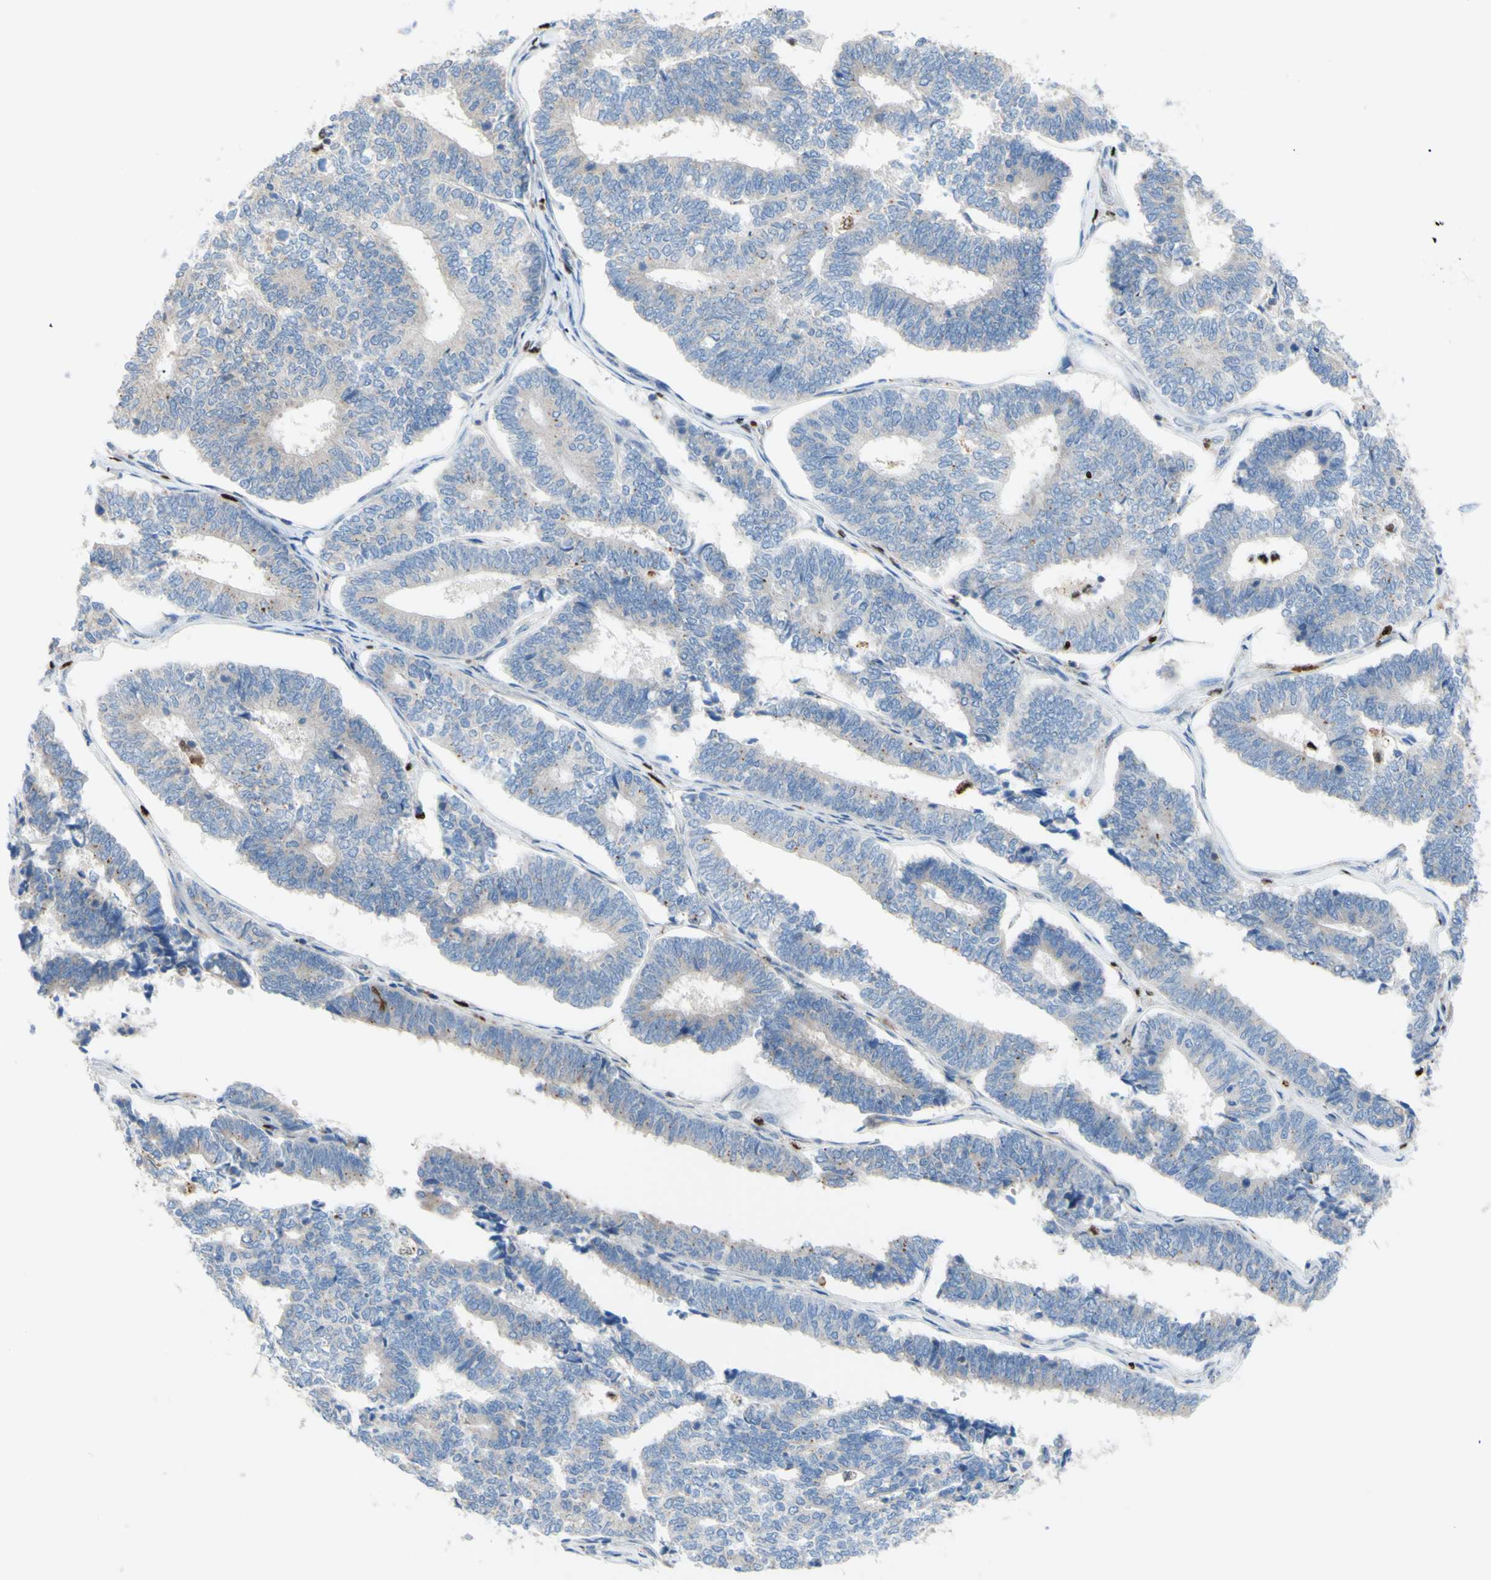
{"staining": {"intensity": "weak", "quantity": ">75%", "location": "cytoplasmic/membranous"}, "tissue": "endometrial cancer", "cell_type": "Tumor cells", "image_type": "cancer", "snomed": [{"axis": "morphology", "description": "Adenocarcinoma, NOS"}, {"axis": "topography", "description": "Endometrium"}], "caption": "IHC photomicrograph of neoplastic tissue: endometrial cancer stained using immunohistochemistry displays low levels of weak protein expression localized specifically in the cytoplasmic/membranous of tumor cells, appearing as a cytoplasmic/membranous brown color.", "gene": "EED", "patient": {"sex": "female", "age": 70}}